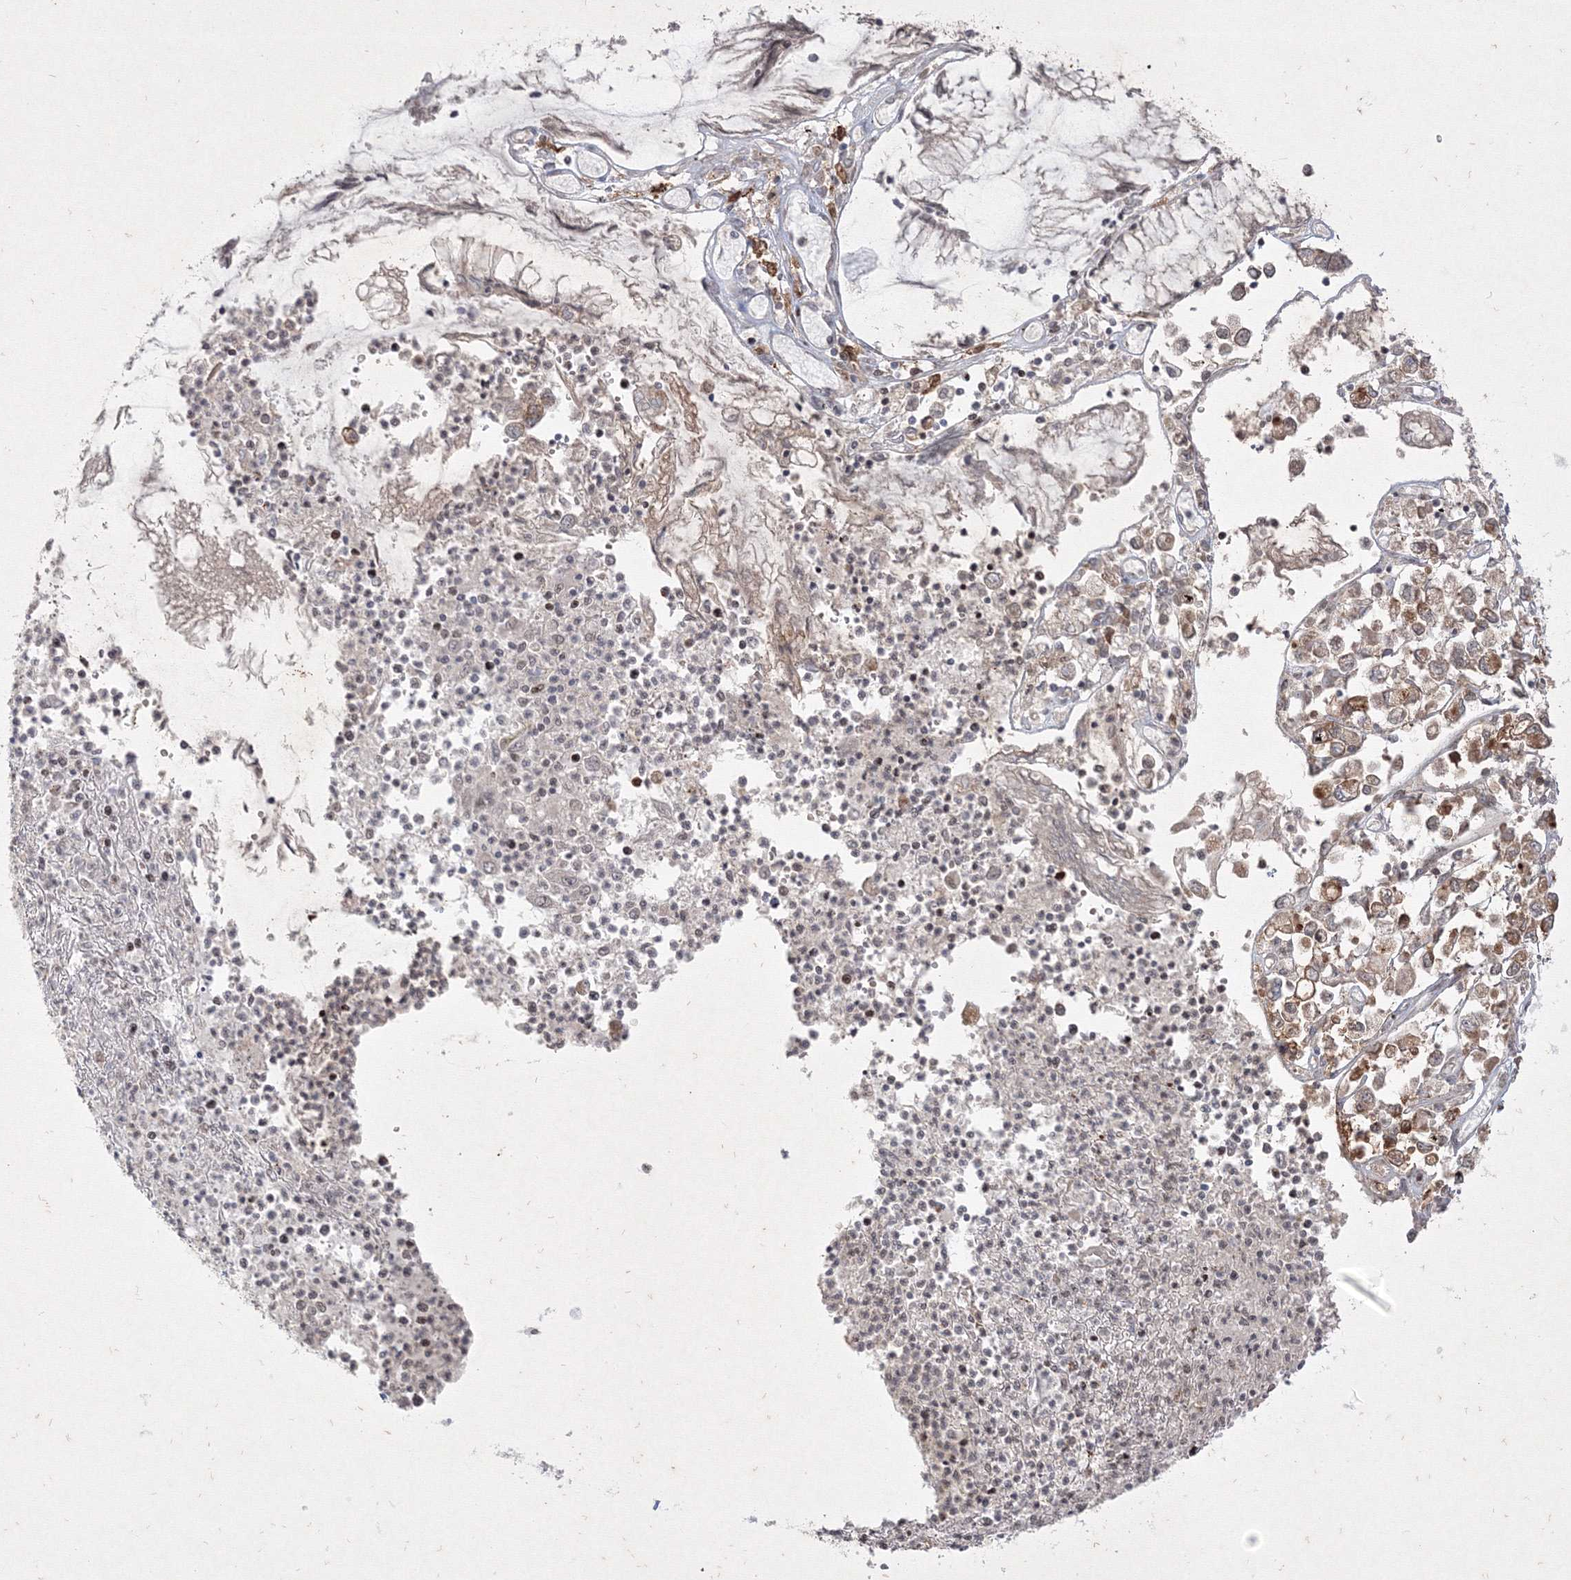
{"staining": {"intensity": "moderate", "quantity": "25%-75%", "location": "cytoplasmic/membranous"}, "tissue": "stomach cancer", "cell_type": "Tumor cells", "image_type": "cancer", "snomed": [{"axis": "morphology", "description": "Adenocarcinoma, NOS"}, {"axis": "topography", "description": "Stomach"}], "caption": "Stomach cancer tissue exhibits moderate cytoplasmic/membranous staining in about 25%-75% of tumor cells, visualized by immunohistochemistry.", "gene": "TAB1", "patient": {"sex": "female", "age": 76}}